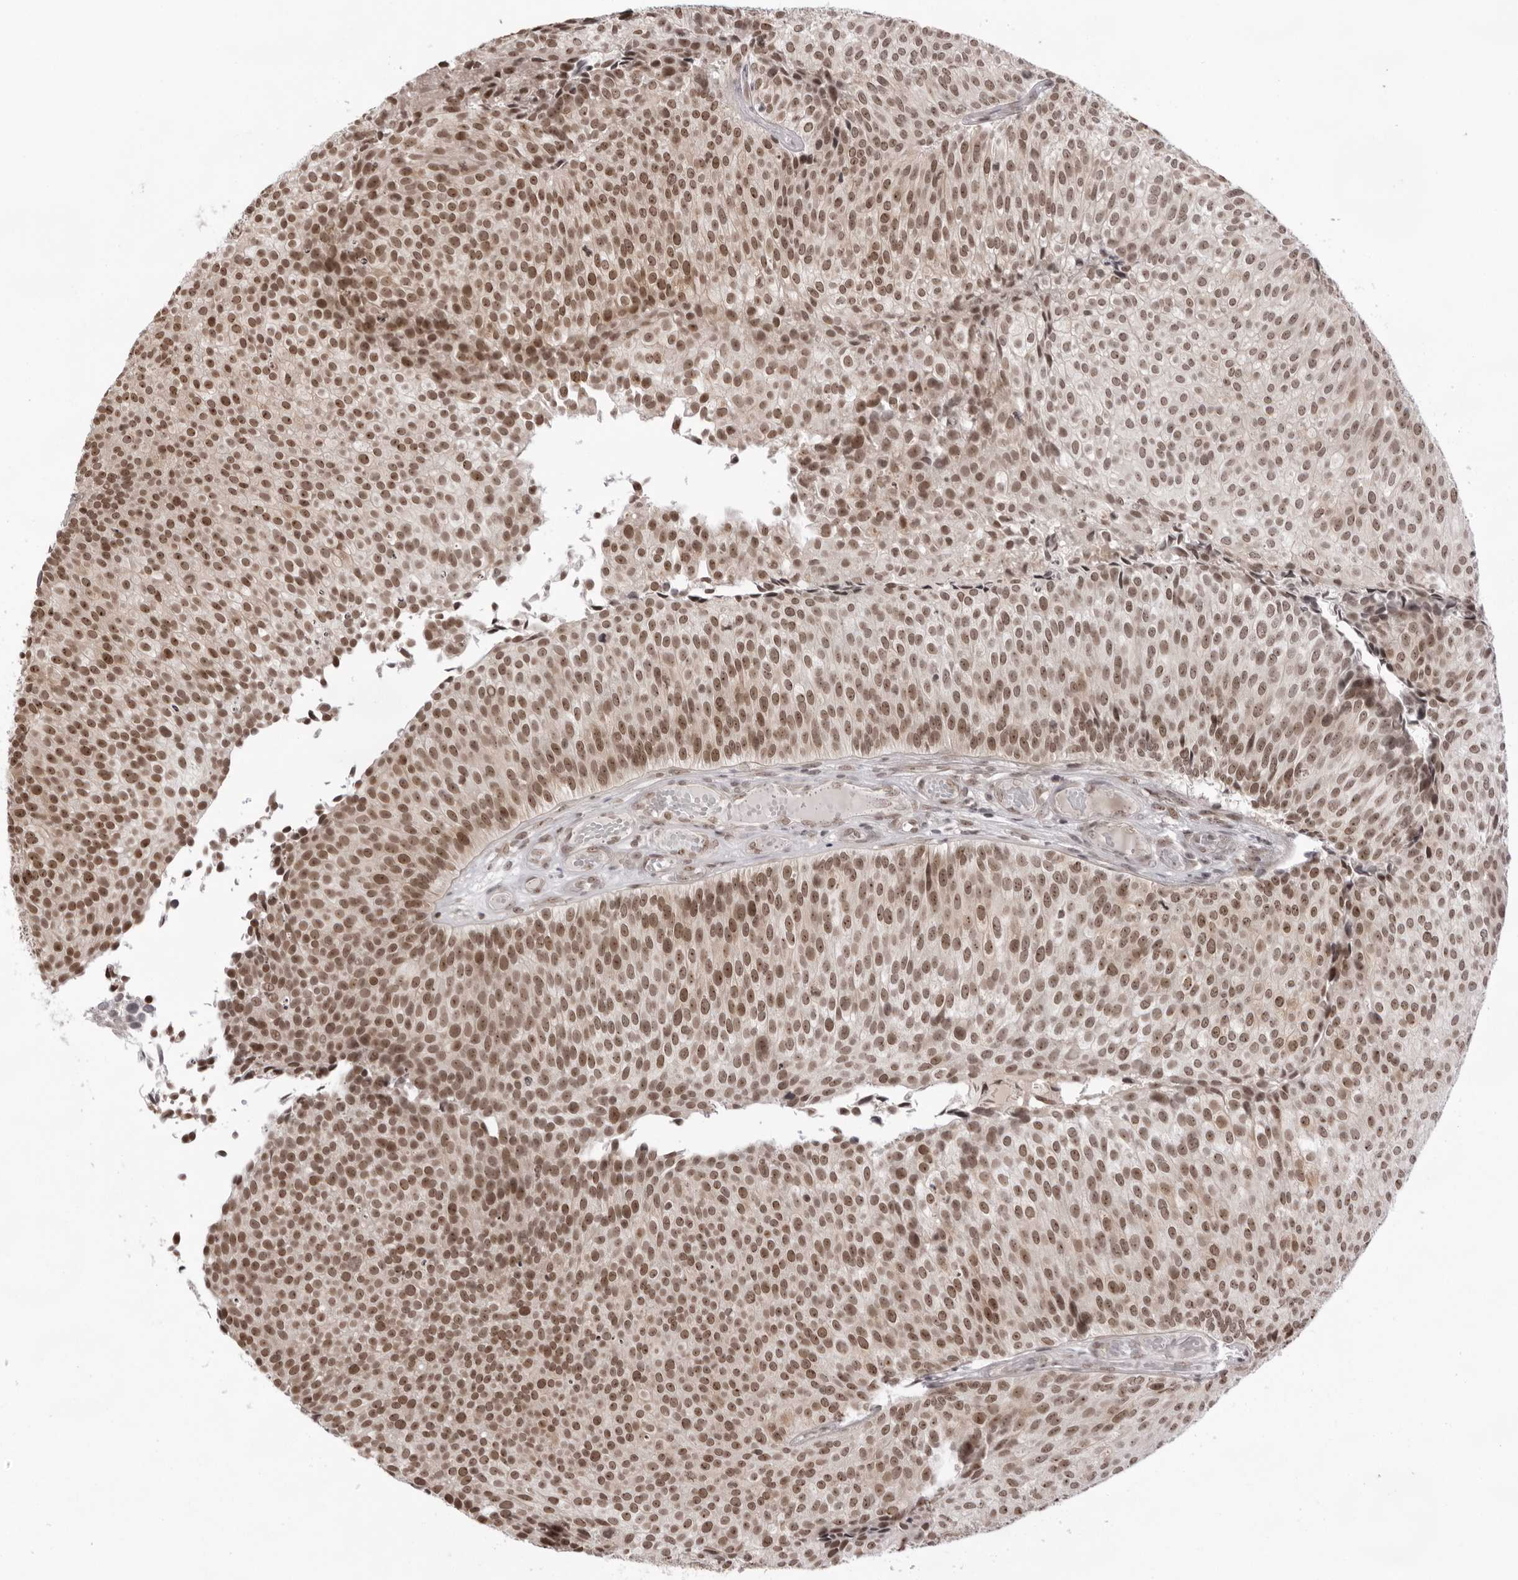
{"staining": {"intensity": "moderate", "quantity": ">75%", "location": "nuclear"}, "tissue": "urothelial cancer", "cell_type": "Tumor cells", "image_type": "cancer", "snomed": [{"axis": "morphology", "description": "Urothelial carcinoma, Low grade"}, {"axis": "topography", "description": "Urinary bladder"}], "caption": "Urothelial cancer stained with a brown dye displays moderate nuclear positive staining in about >75% of tumor cells.", "gene": "EXOSC10", "patient": {"sex": "male", "age": 86}}